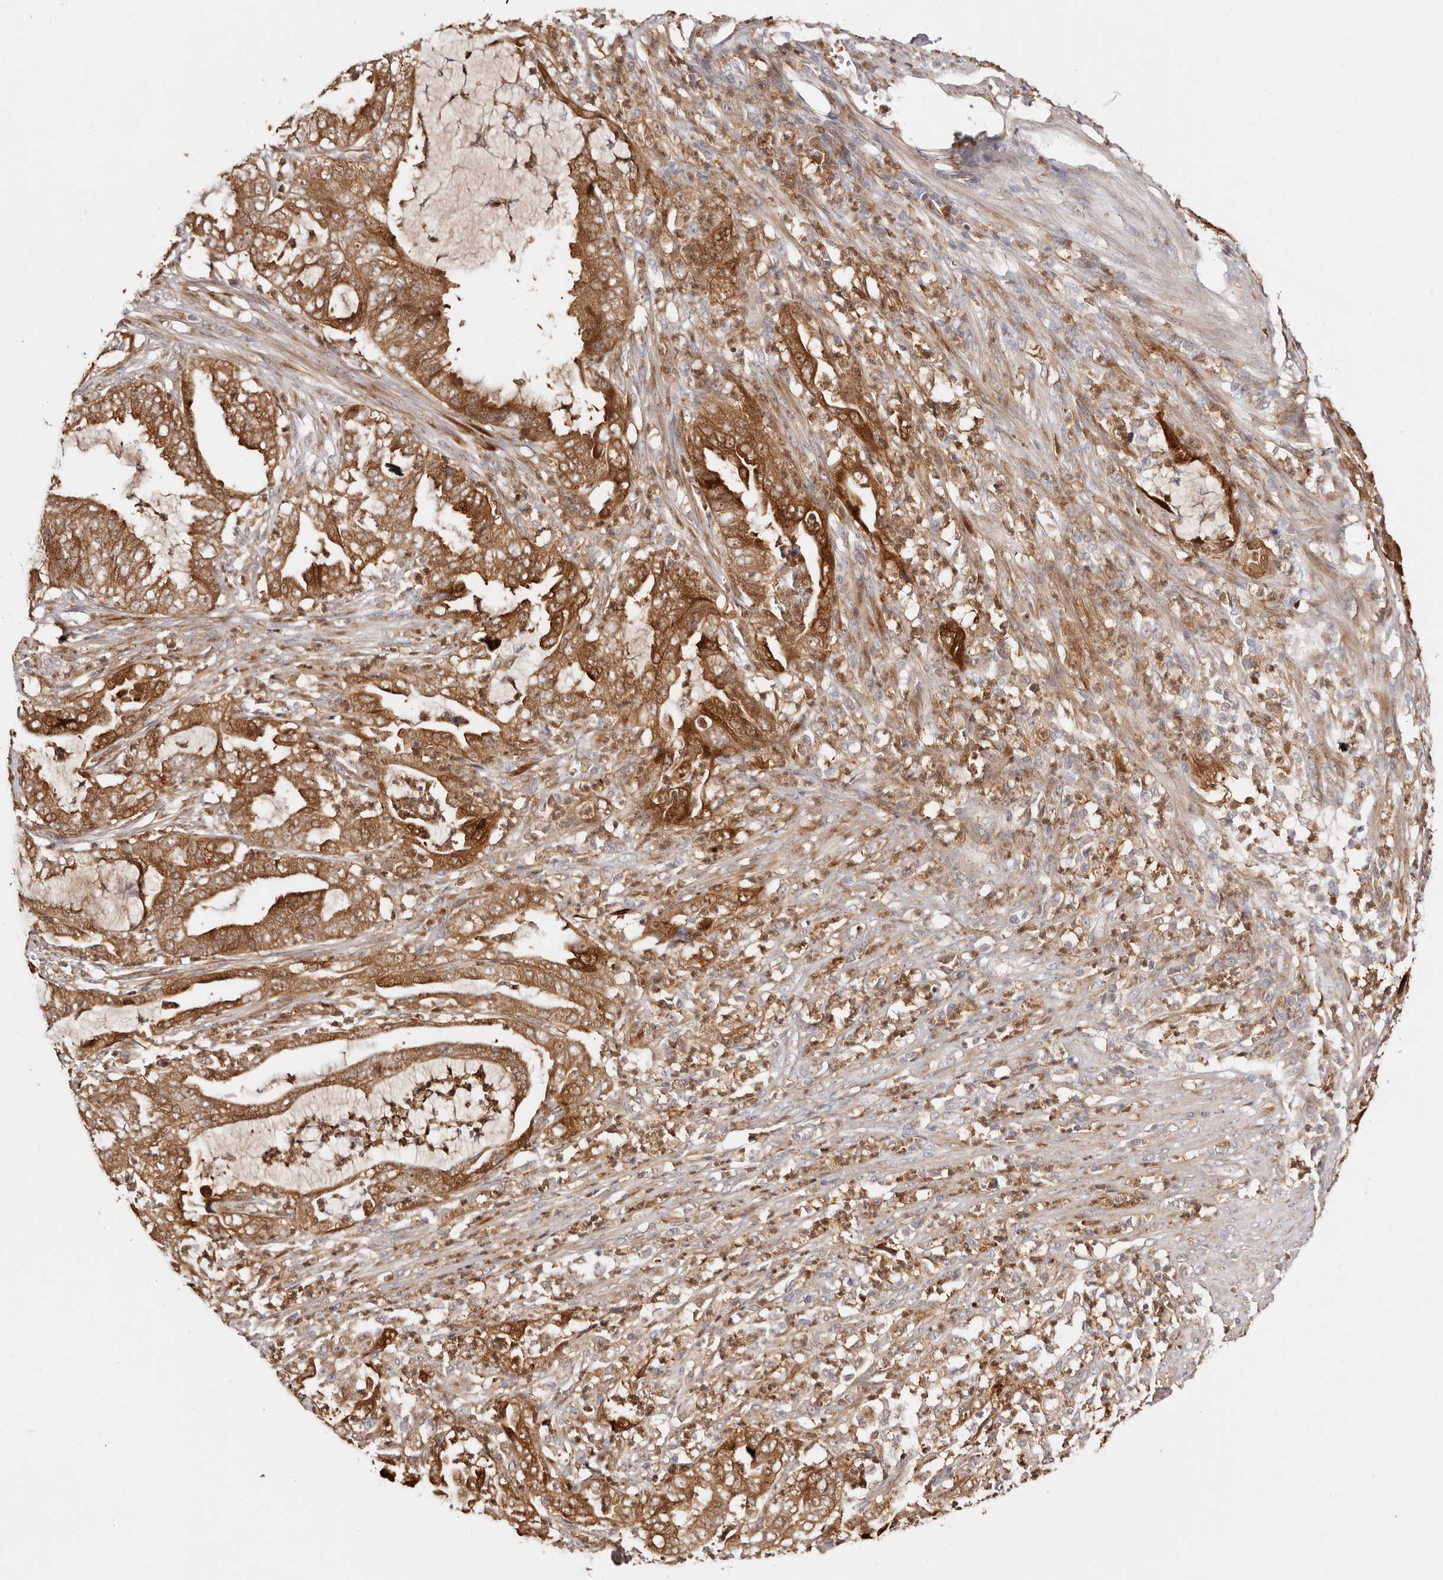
{"staining": {"intensity": "strong", "quantity": ">75%", "location": "cytoplasmic/membranous,nuclear"}, "tissue": "endometrial cancer", "cell_type": "Tumor cells", "image_type": "cancer", "snomed": [{"axis": "morphology", "description": "Adenocarcinoma, NOS"}, {"axis": "topography", "description": "Endometrium"}], "caption": "Protein staining reveals strong cytoplasmic/membranous and nuclear staining in approximately >75% of tumor cells in endometrial cancer.", "gene": "BCL2L15", "patient": {"sex": "female", "age": 51}}